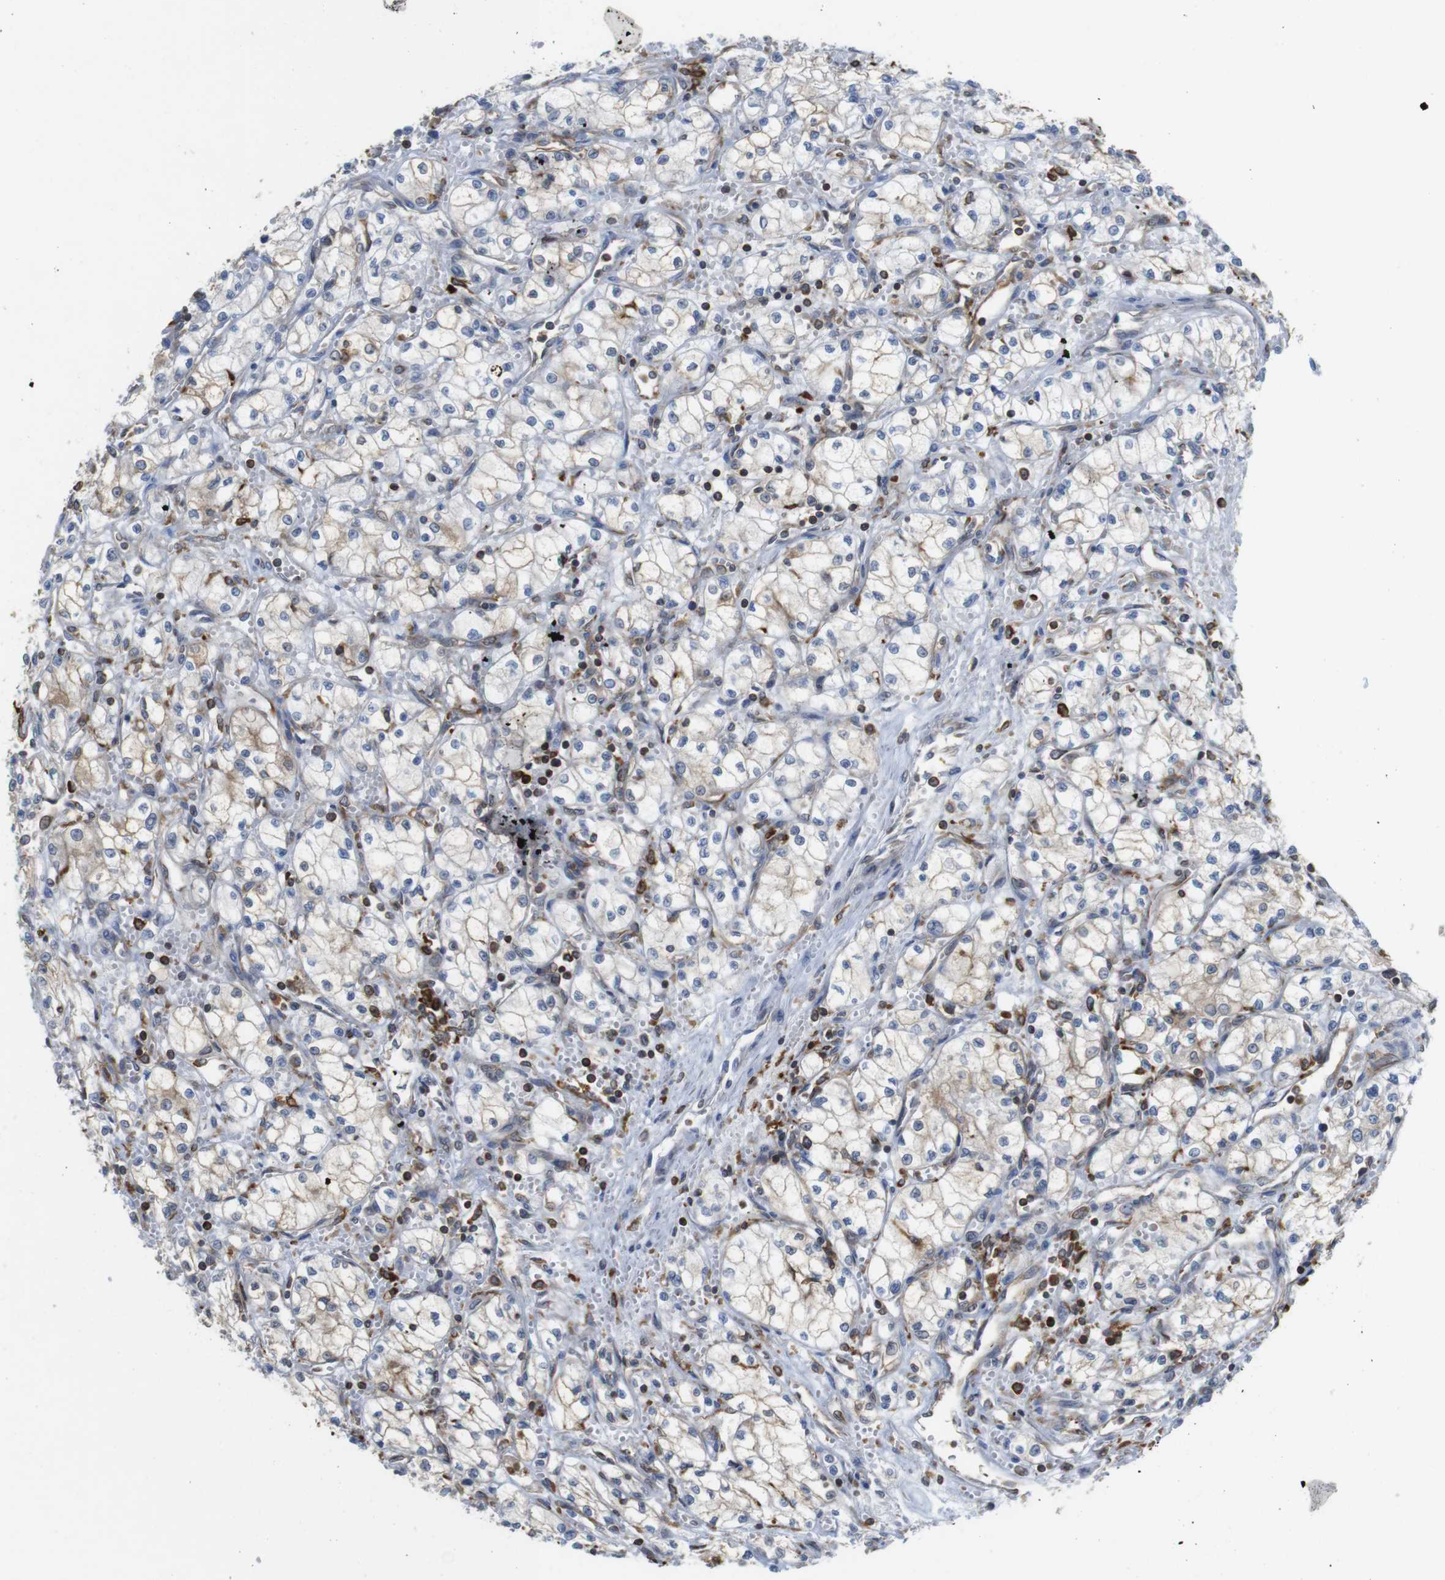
{"staining": {"intensity": "weak", "quantity": "25%-75%", "location": "cytoplasmic/membranous"}, "tissue": "renal cancer", "cell_type": "Tumor cells", "image_type": "cancer", "snomed": [{"axis": "morphology", "description": "Normal tissue, NOS"}, {"axis": "morphology", "description": "Adenocarcinoma, NOS"}, {"axis": "topography", "description": "Kidney"}], "caption": "Tumor cells exhibit weak cytoplasmic/membranous positivity in about 25%-75% of cells in adenocarcinoma (renal).", "gene": "ARL6IP5", "patient": {"sex": "male", "age": 59}}